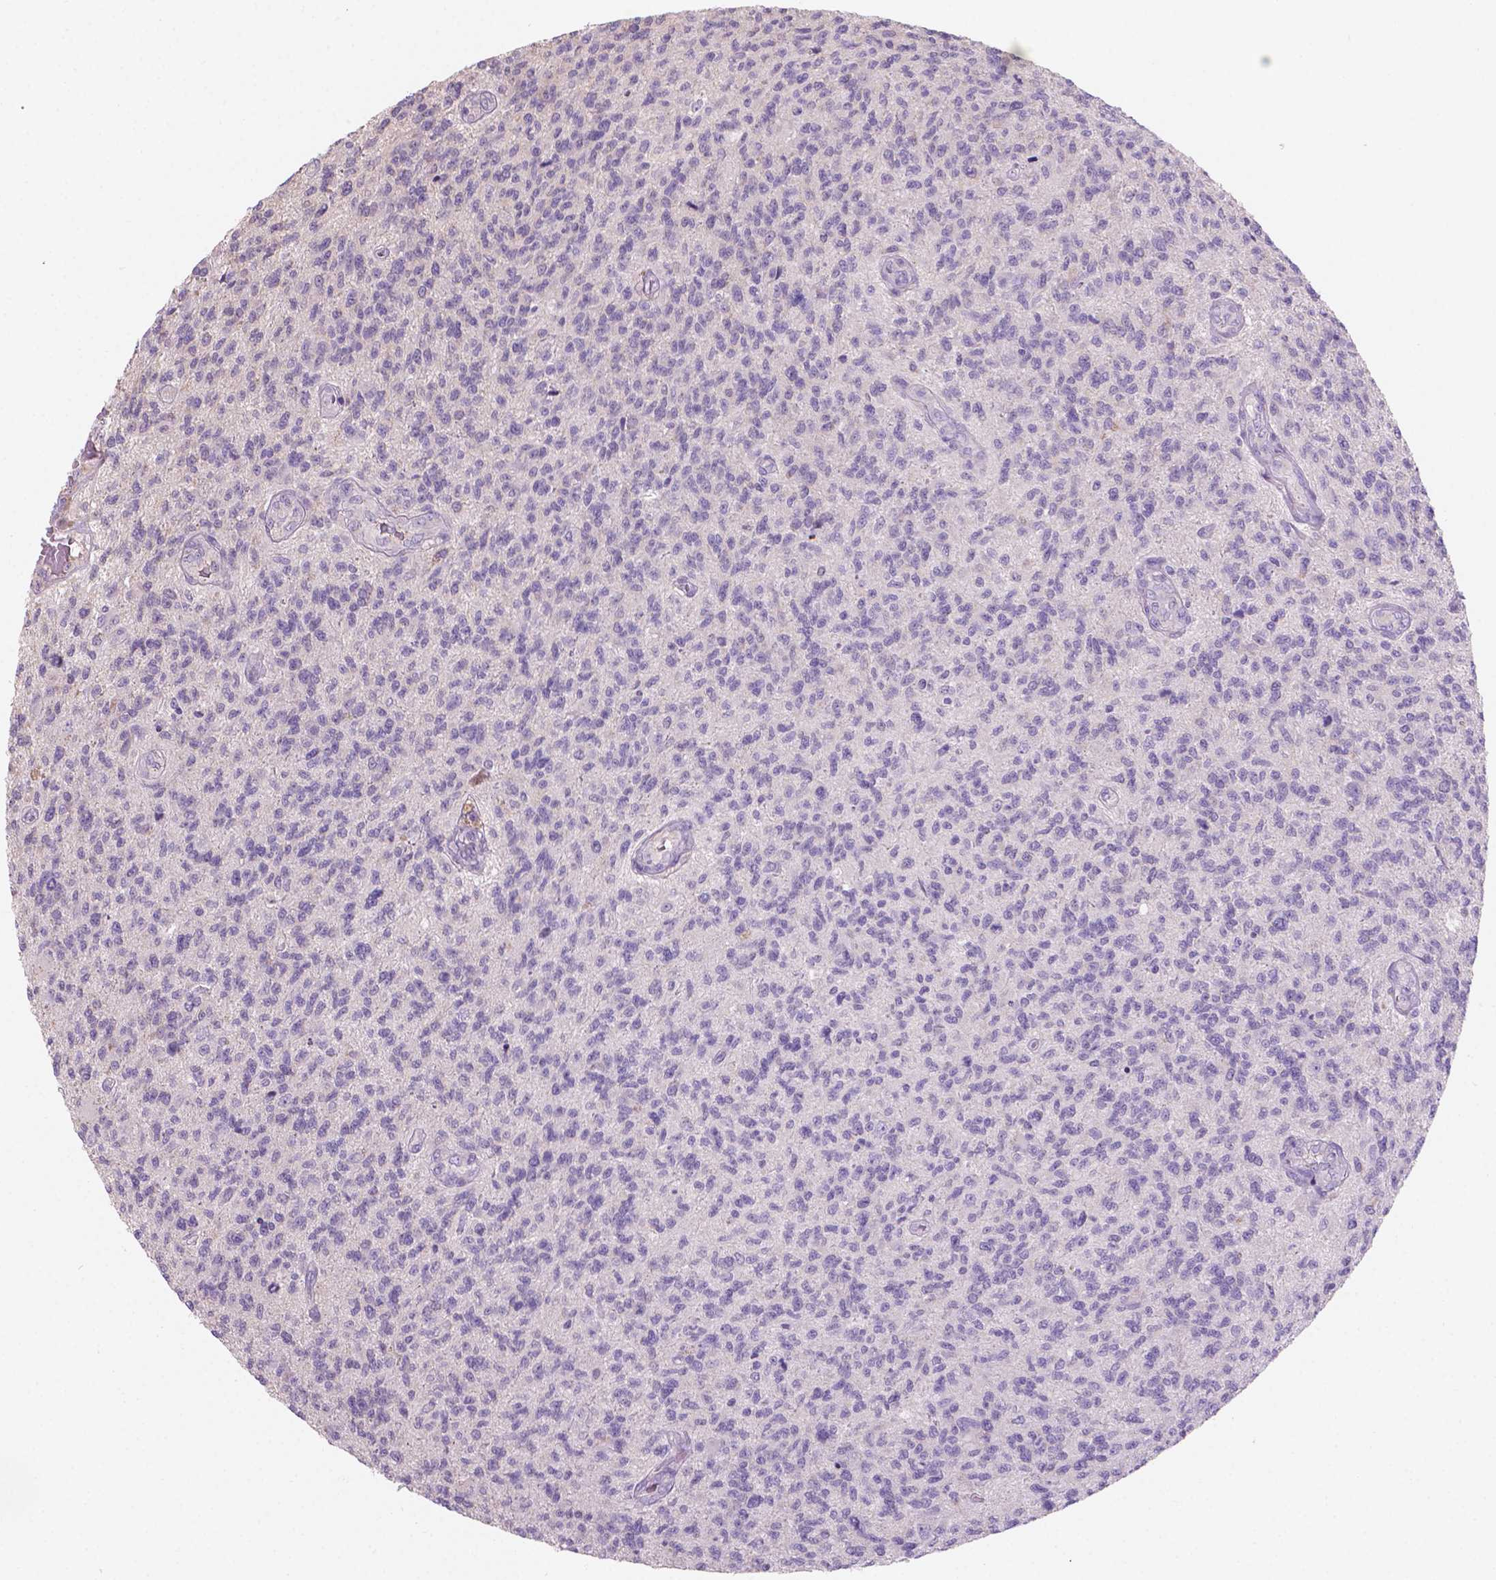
{"staining": {"intensity": "negative", "quantity": "none", "location": "none"}, "tissue": "glioma", "cell_type": "Tumor cells", "image_type": "cancer", "snomed": [{"axis": "morphology", "description": "Glioma, malignant, High grade"}, {"axis": "topography", "description": "Brain"}], "caption": "Protein analysis of glioma displays no significant positivity in tumor cells.", "gene": "SBSN", "patient": {"sex": "male", "age": 56}}